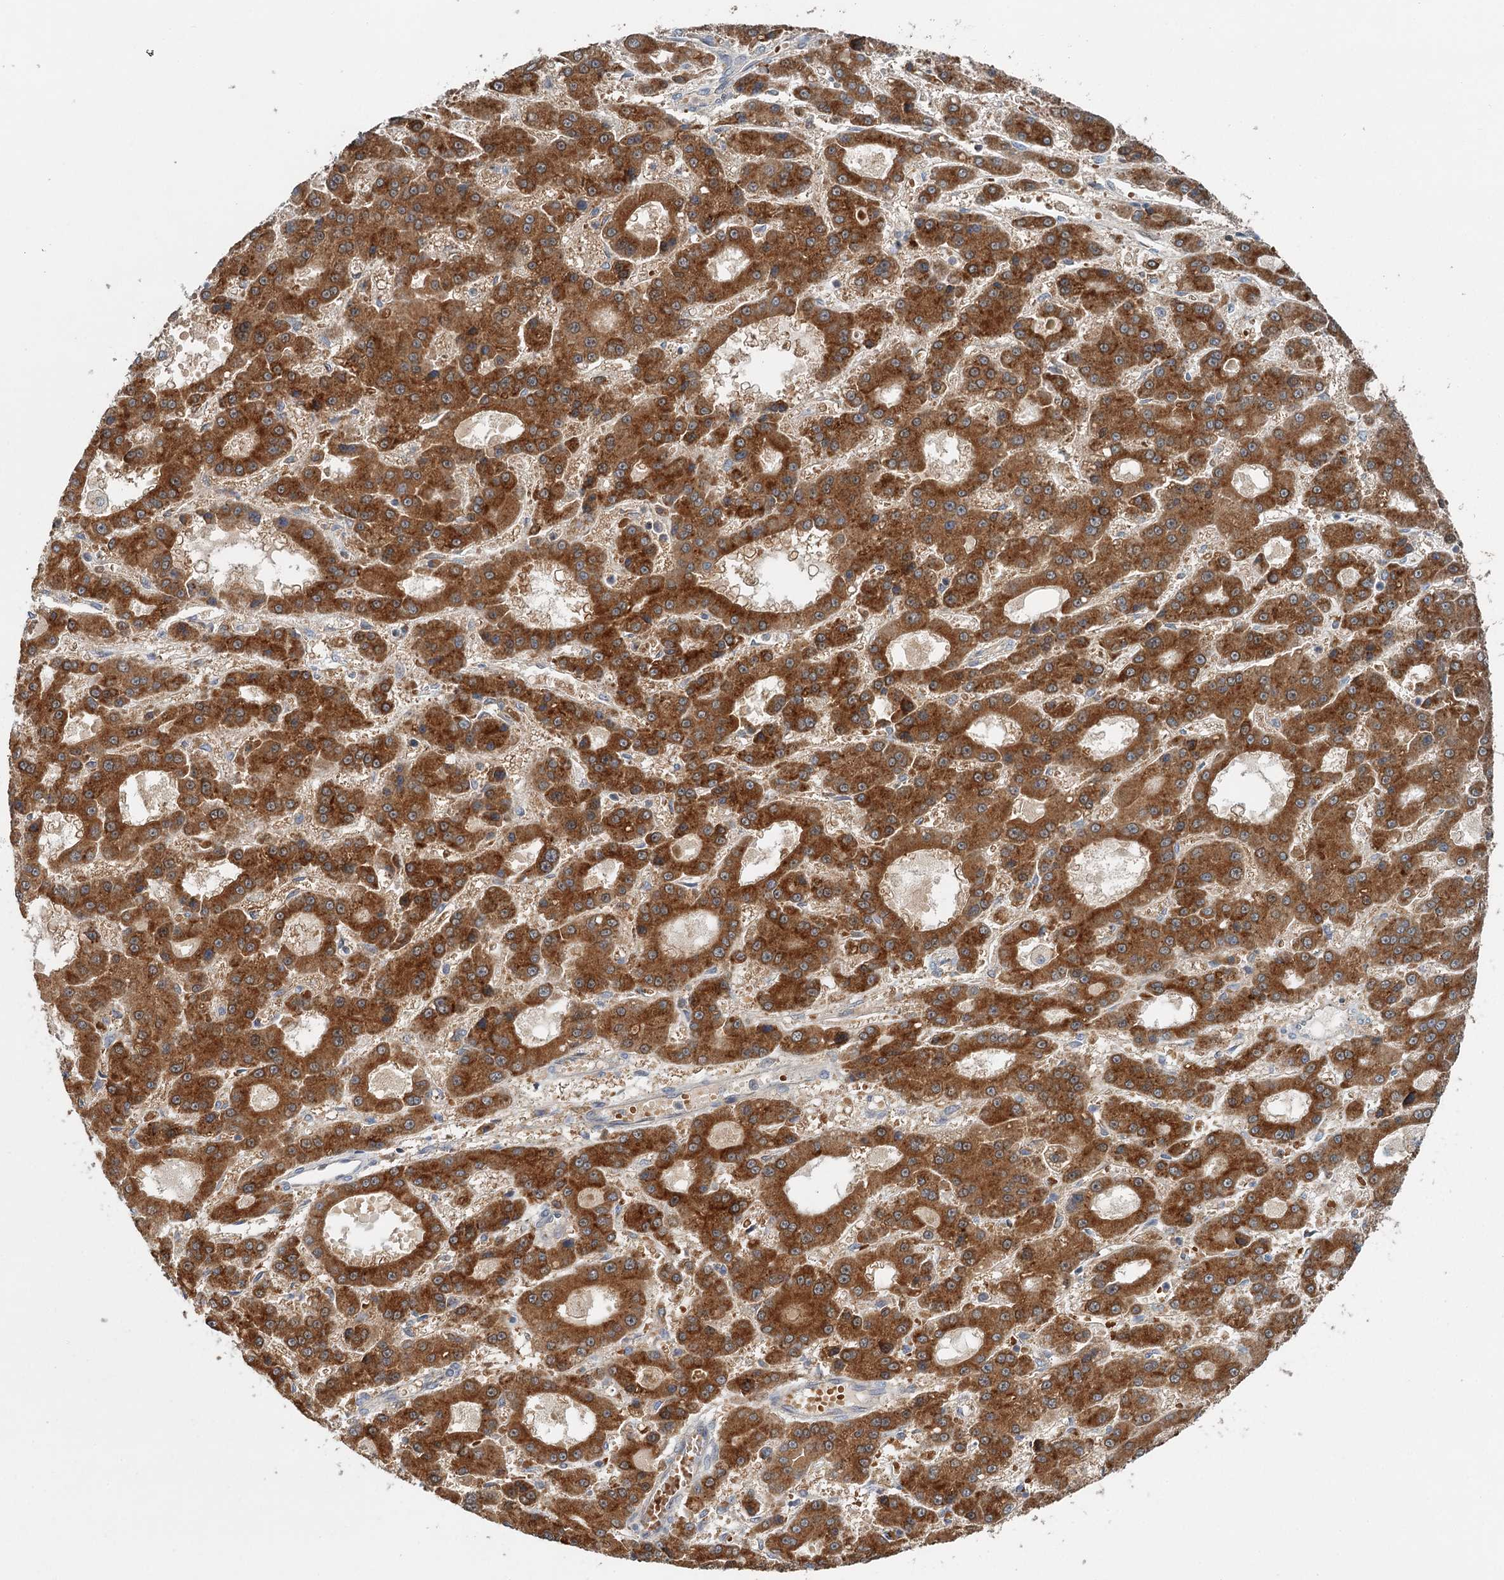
{"staining": {"intensity": "strong", "quantity": ">75%", "location": "cytoplasmic/membranous"}, "tissue": "liver cancer", "cell_type": "Tumor cells", "image_type": "cancer", "snomed": [{"axis": "morphology", "description": "Carcinoma, Hepatocellular, NOS"}, {"axis": "topography", "description": "Liver"}], "caption": "A photomicrograph showing strong cytoplasmic/membranous expression in approximately >75% of tumor cells in liver cancer, as visualized by brown immunohistochemical staining.", "gene": "ADK", "patient": {"sex": "male", "age": 70}}